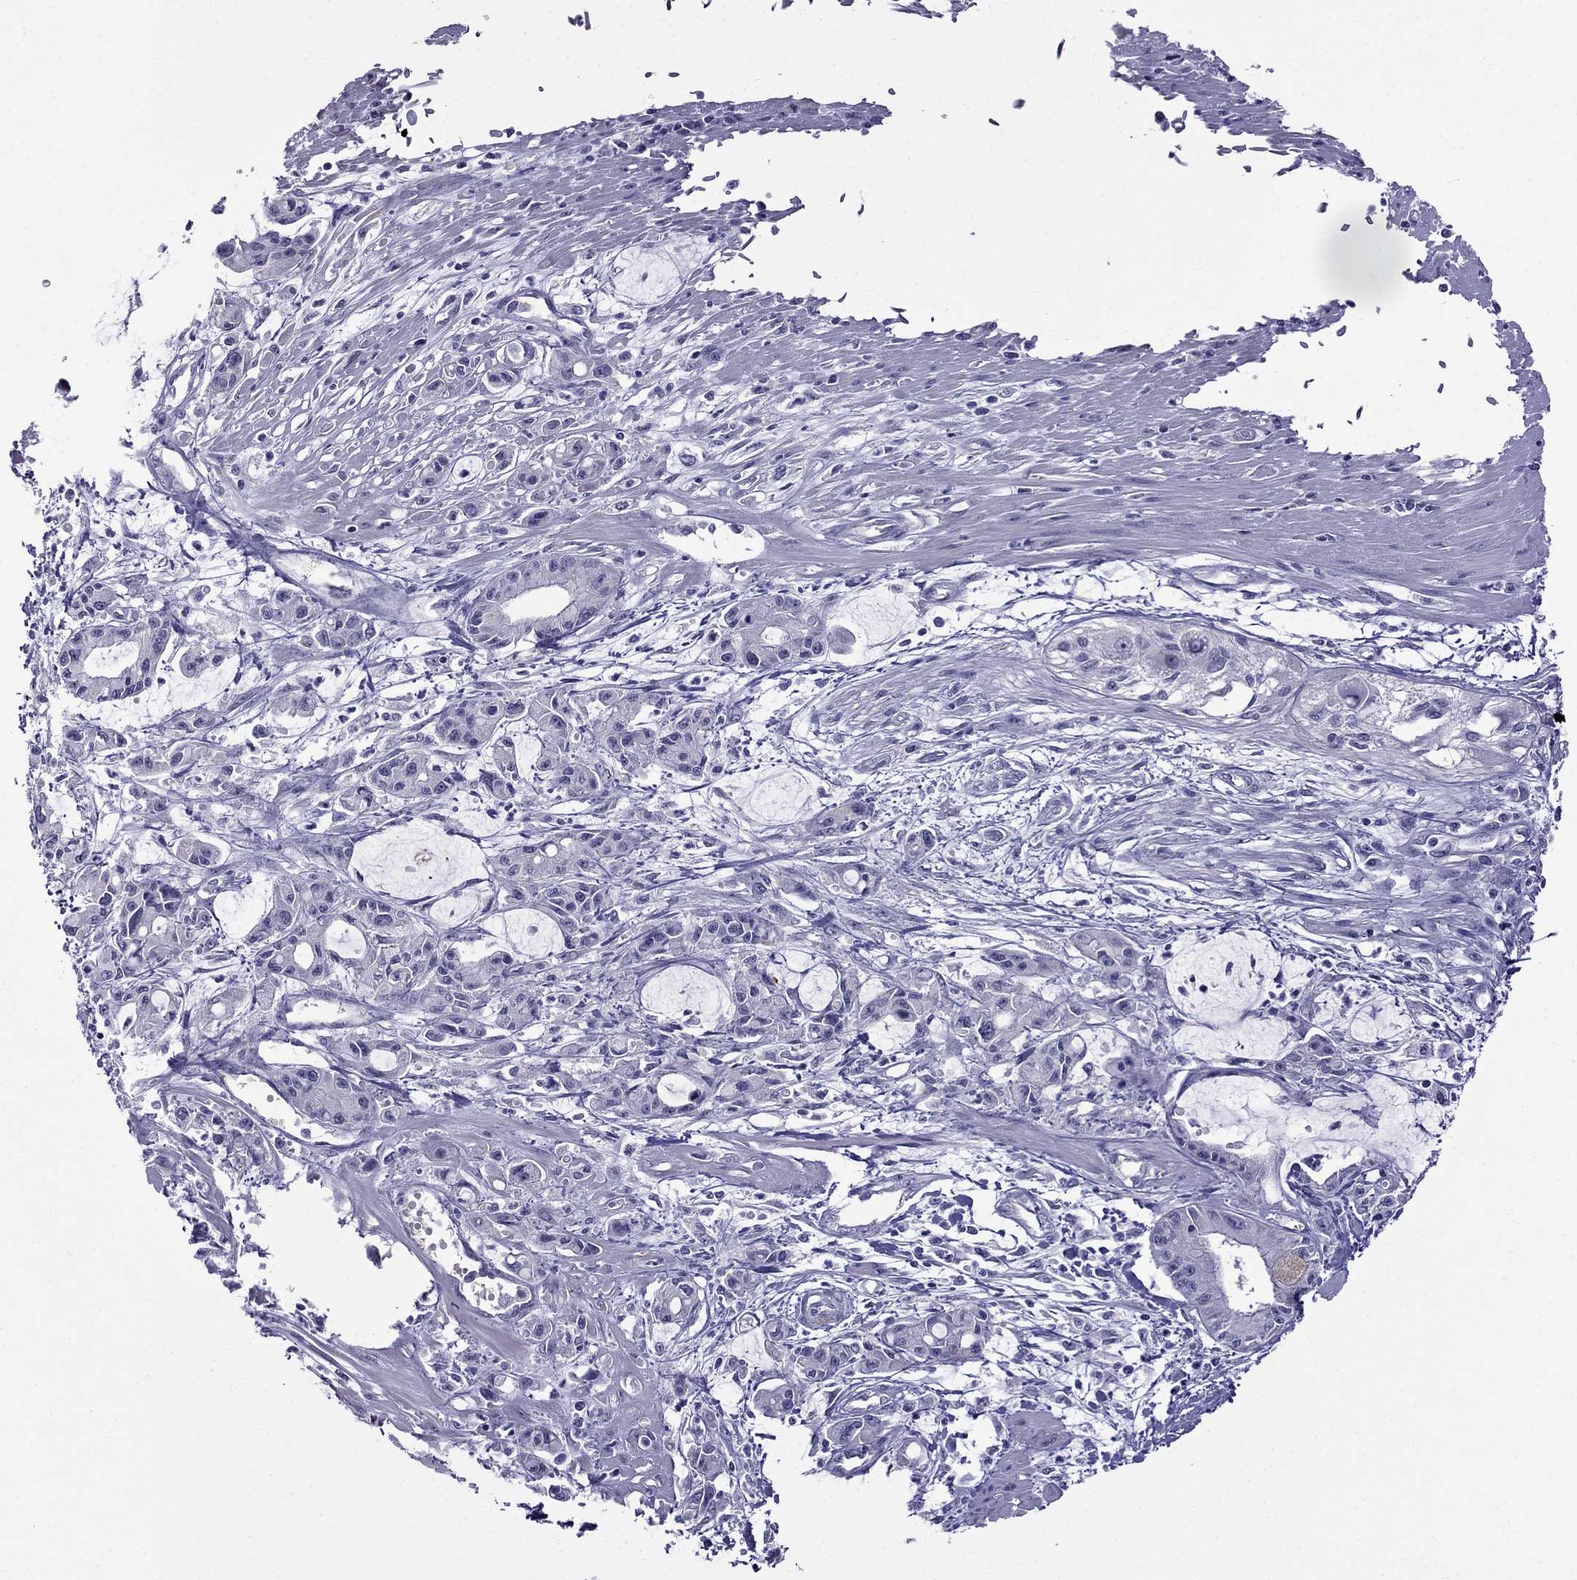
{"staining": {"intensity": "negative", "quantity": "none", "location": "none"}, "tissue": "pancreatic cancer", "cell_type": "Tumor cells", "image_type": "cancer", "snomed": [{"axis": "morphology", "description": "Adenocarcinoma, NOS"}, {"axis": "topography", "description": "Pancreas"}], "caption": "There is no significant expression in tumor cells of pancreatic adenocarcinoma.", "gene": "MGP", "patient": {"sex": "male", "age": 48}}